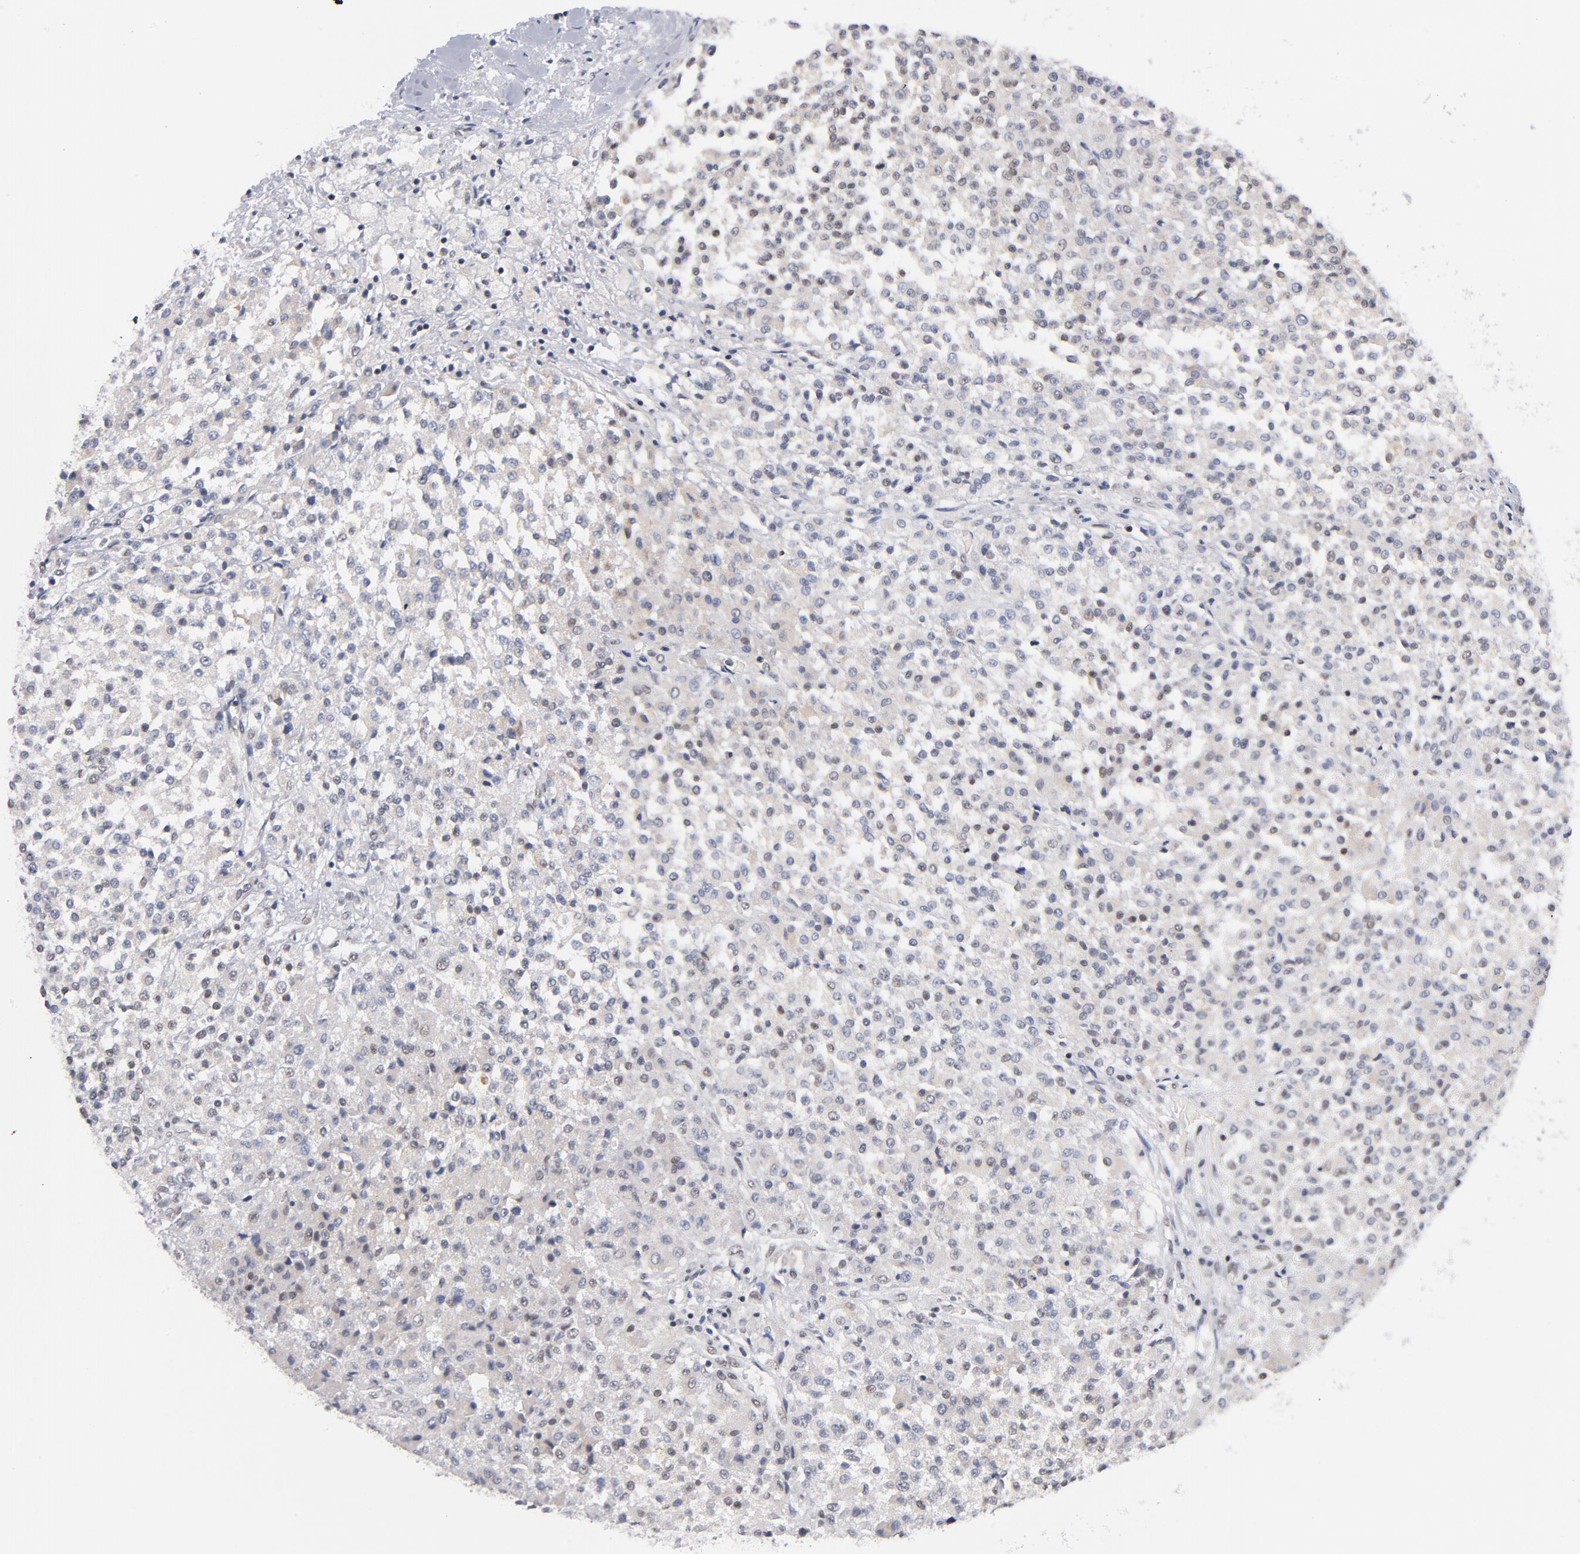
{"staining": {"intensity": "moderate", "quantity": ">75%", "location": "nuclear"}, "tissue": "testis cancer", "cell_type": "Tumor cells", "image_type": "cancer", "snomed": [{"axis": "morphology", "description": "Seminoma, NOS"}, {"axis": "topography", "description": "Testis"}], "caption": "This is an image of immunohistochemistry staining of seminoma (testis), which shows moderate positivity in the nuclear of tumor cells.", "gene": "BAP1", "patient": {"sex": "male", "age": 59}}